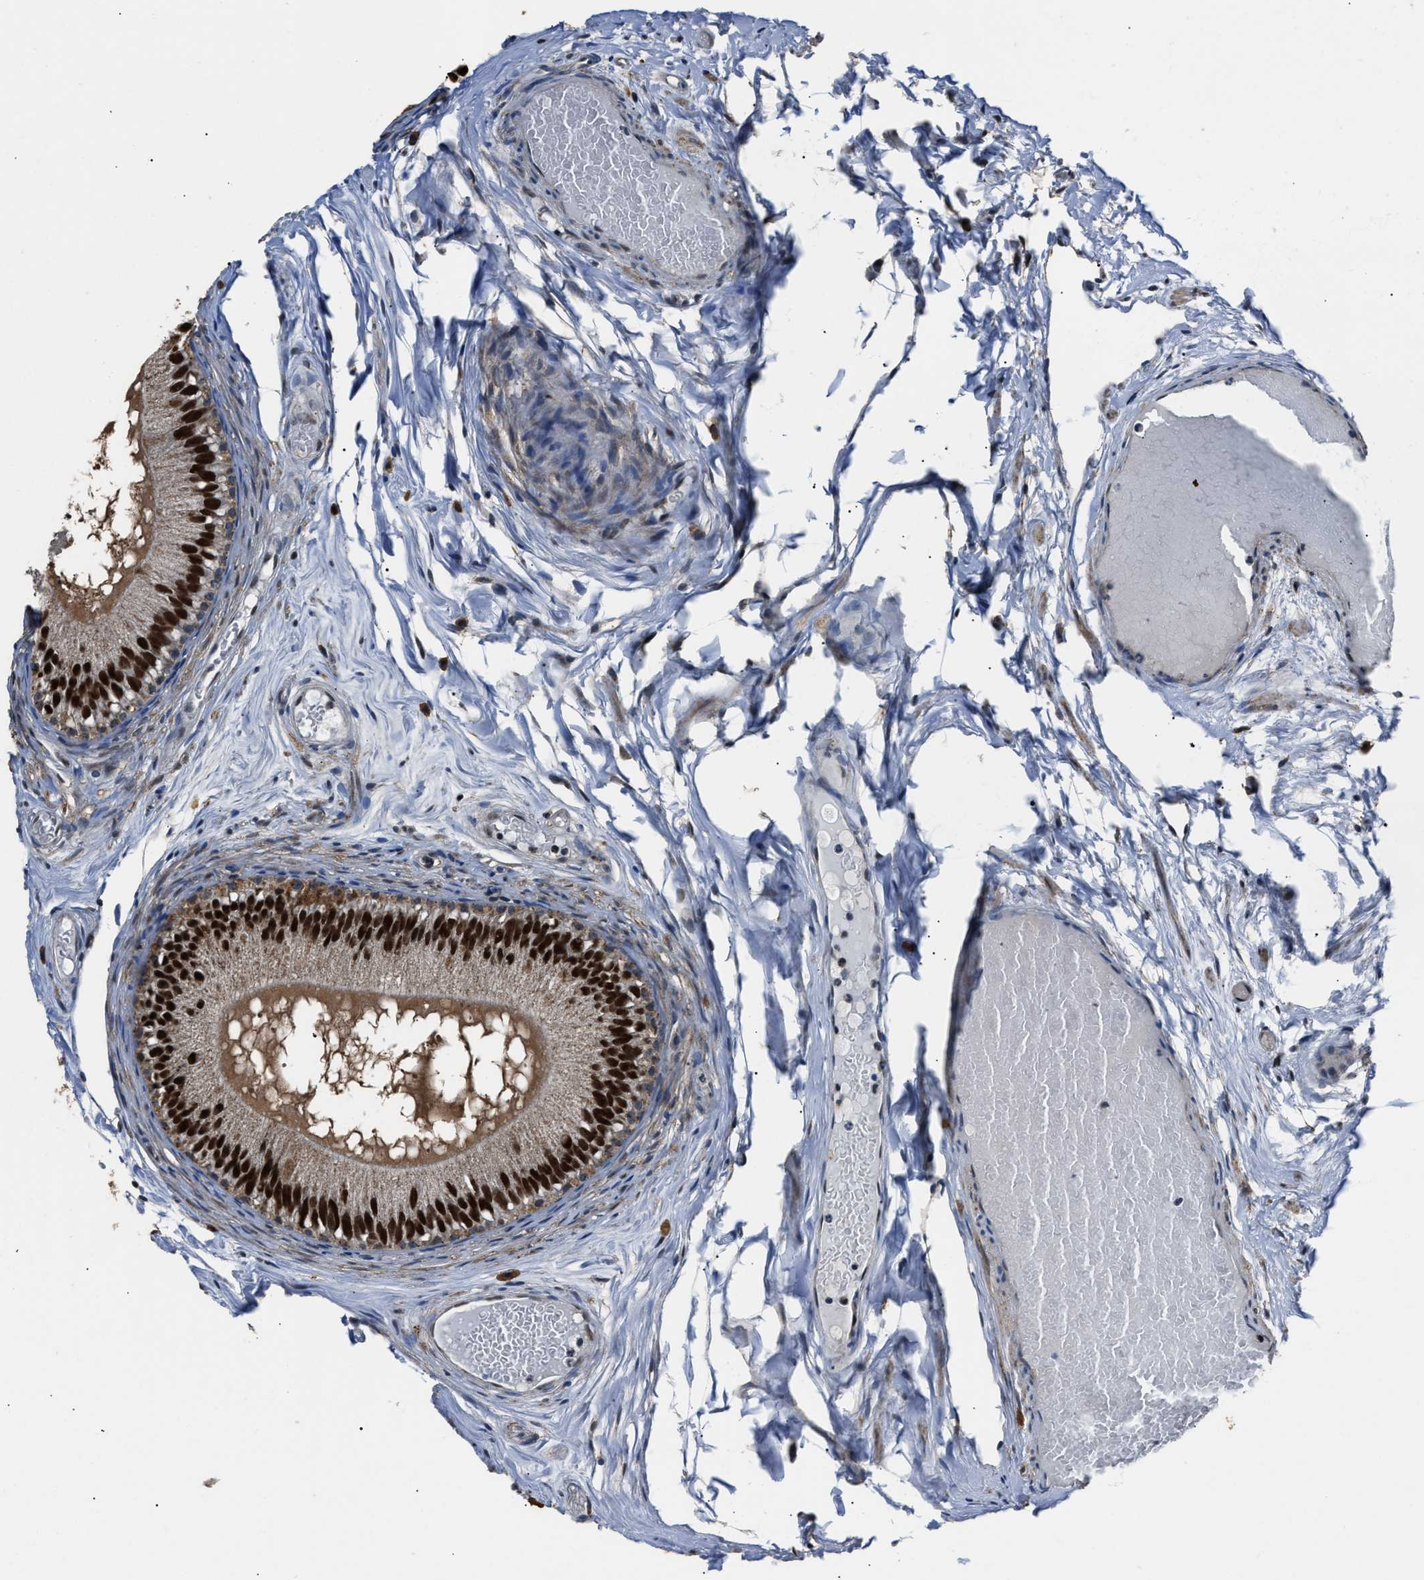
{"staining": {"intensity": "strong", "quantity": ">75%", "location": "nuclear"}, "tissue": "epididymis", "cell_type": "Glandular cells", "image_type": "normal", "snomed": [{"axis": "morphology", "description": "Normal tissue, NOS"}, {"axis": "topography", "description": "Epididymis"}], "caption": "Protein expression analysis of unremarkable human epididymis reveals strong nuclear positivity in approximately >75% of glandular cells. (DAB (3,3'-diaminobenzidine) = brown stain, brightfield microscopy at high magnification).", "gene": "NSUN5", "patient": {"sex": "male", "age": 46}}